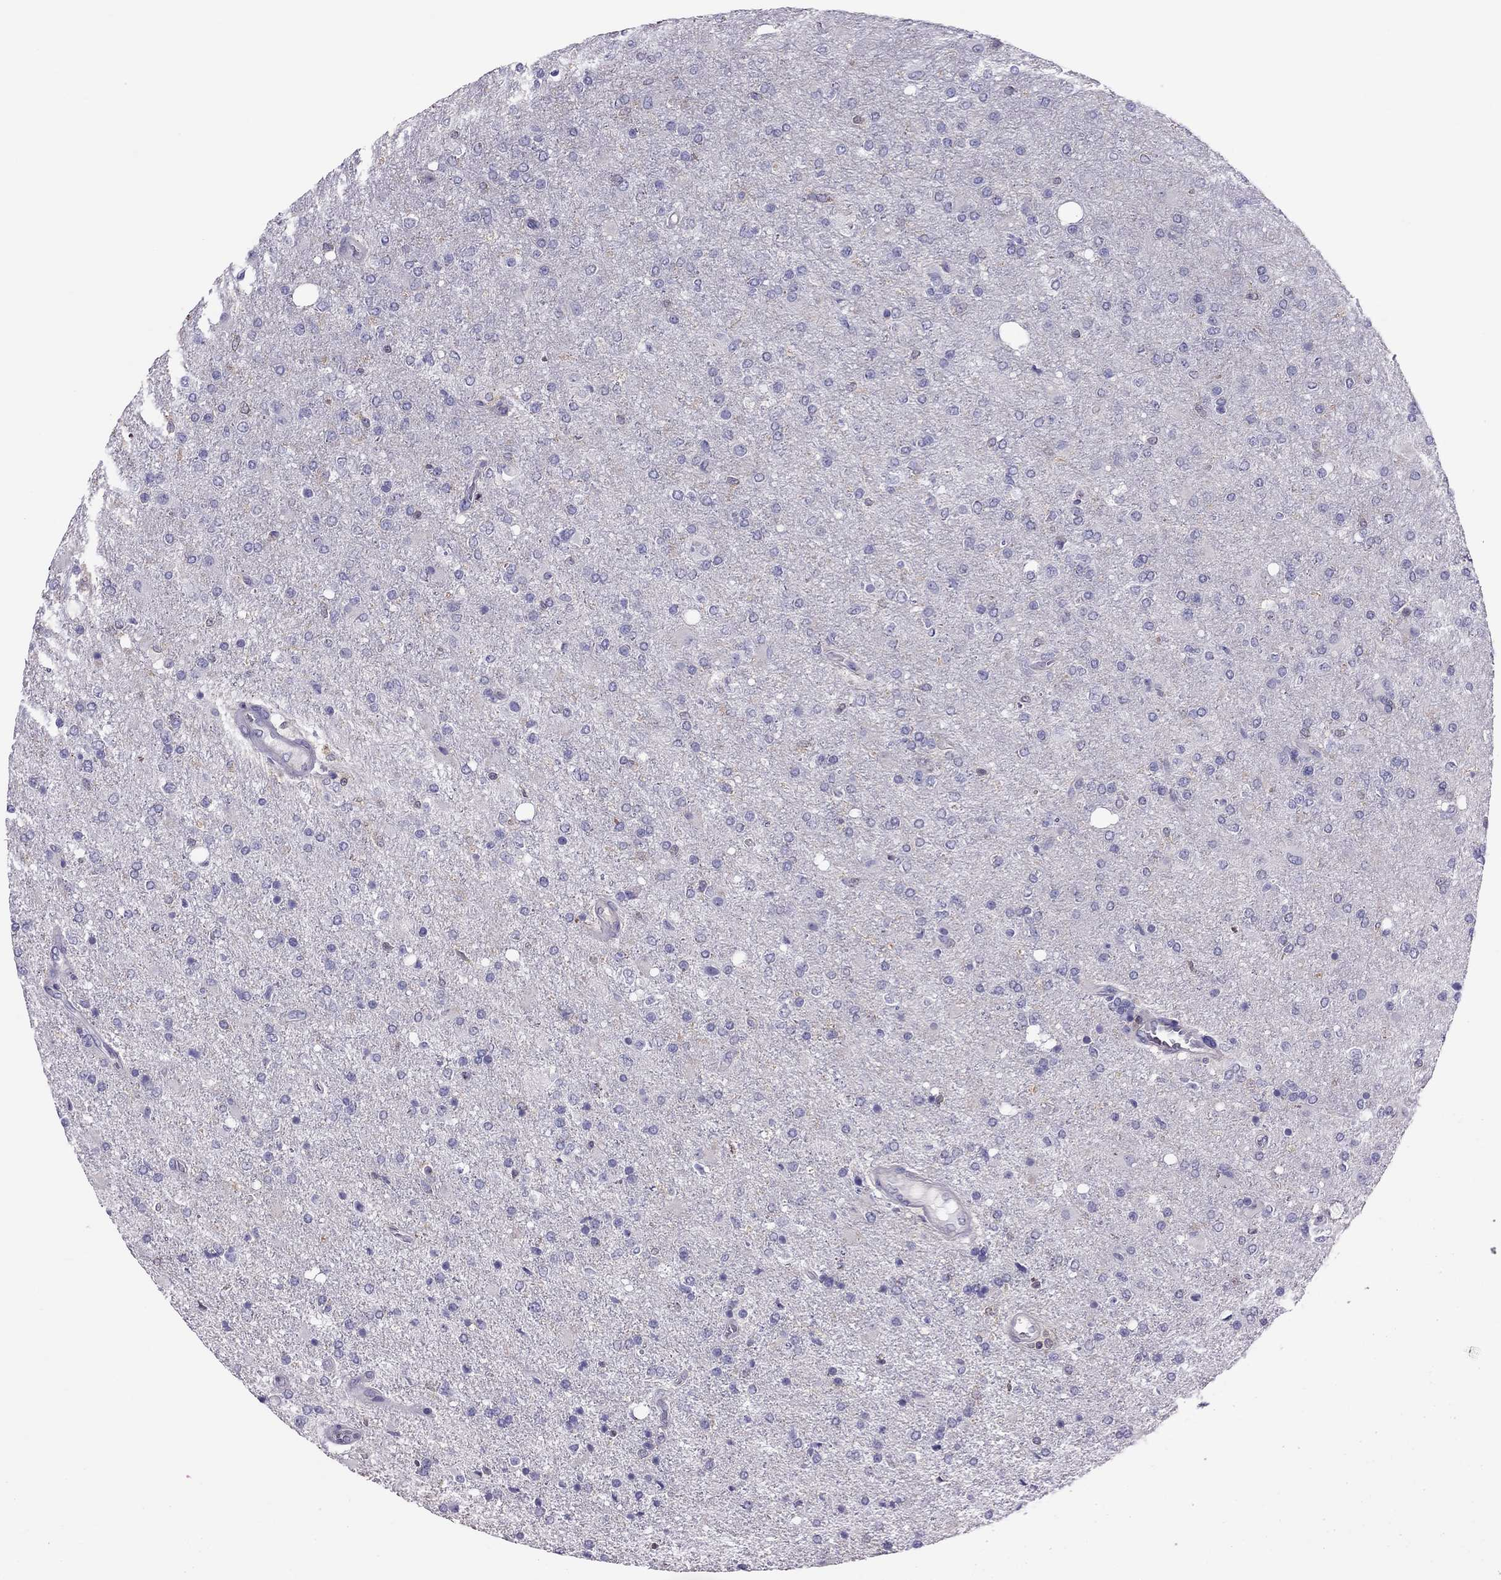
{"staining": {"intensity": "negative", "quantity": "none", "location": "none"}, "tissue": "glioma", "cell_type": "Tumor cells", "image_type": "cancer", "snomed": [{"axis": "morphology", "description": "Glioma, malignant, High grade"}, {"axis": "topography", "description": "Cerebral cortex"}], "caption": "Immunohistochemistry histopathology image of human high-grade glioma (malignant) stained for a protein (brown), which reveals no expression in tumor cells. The staining is performed using DAB brown chromogen with nuclei counter-stained in using hematoxylin.", "gene": "TEX22", "patient": {"sex": "male", "age": 70}}